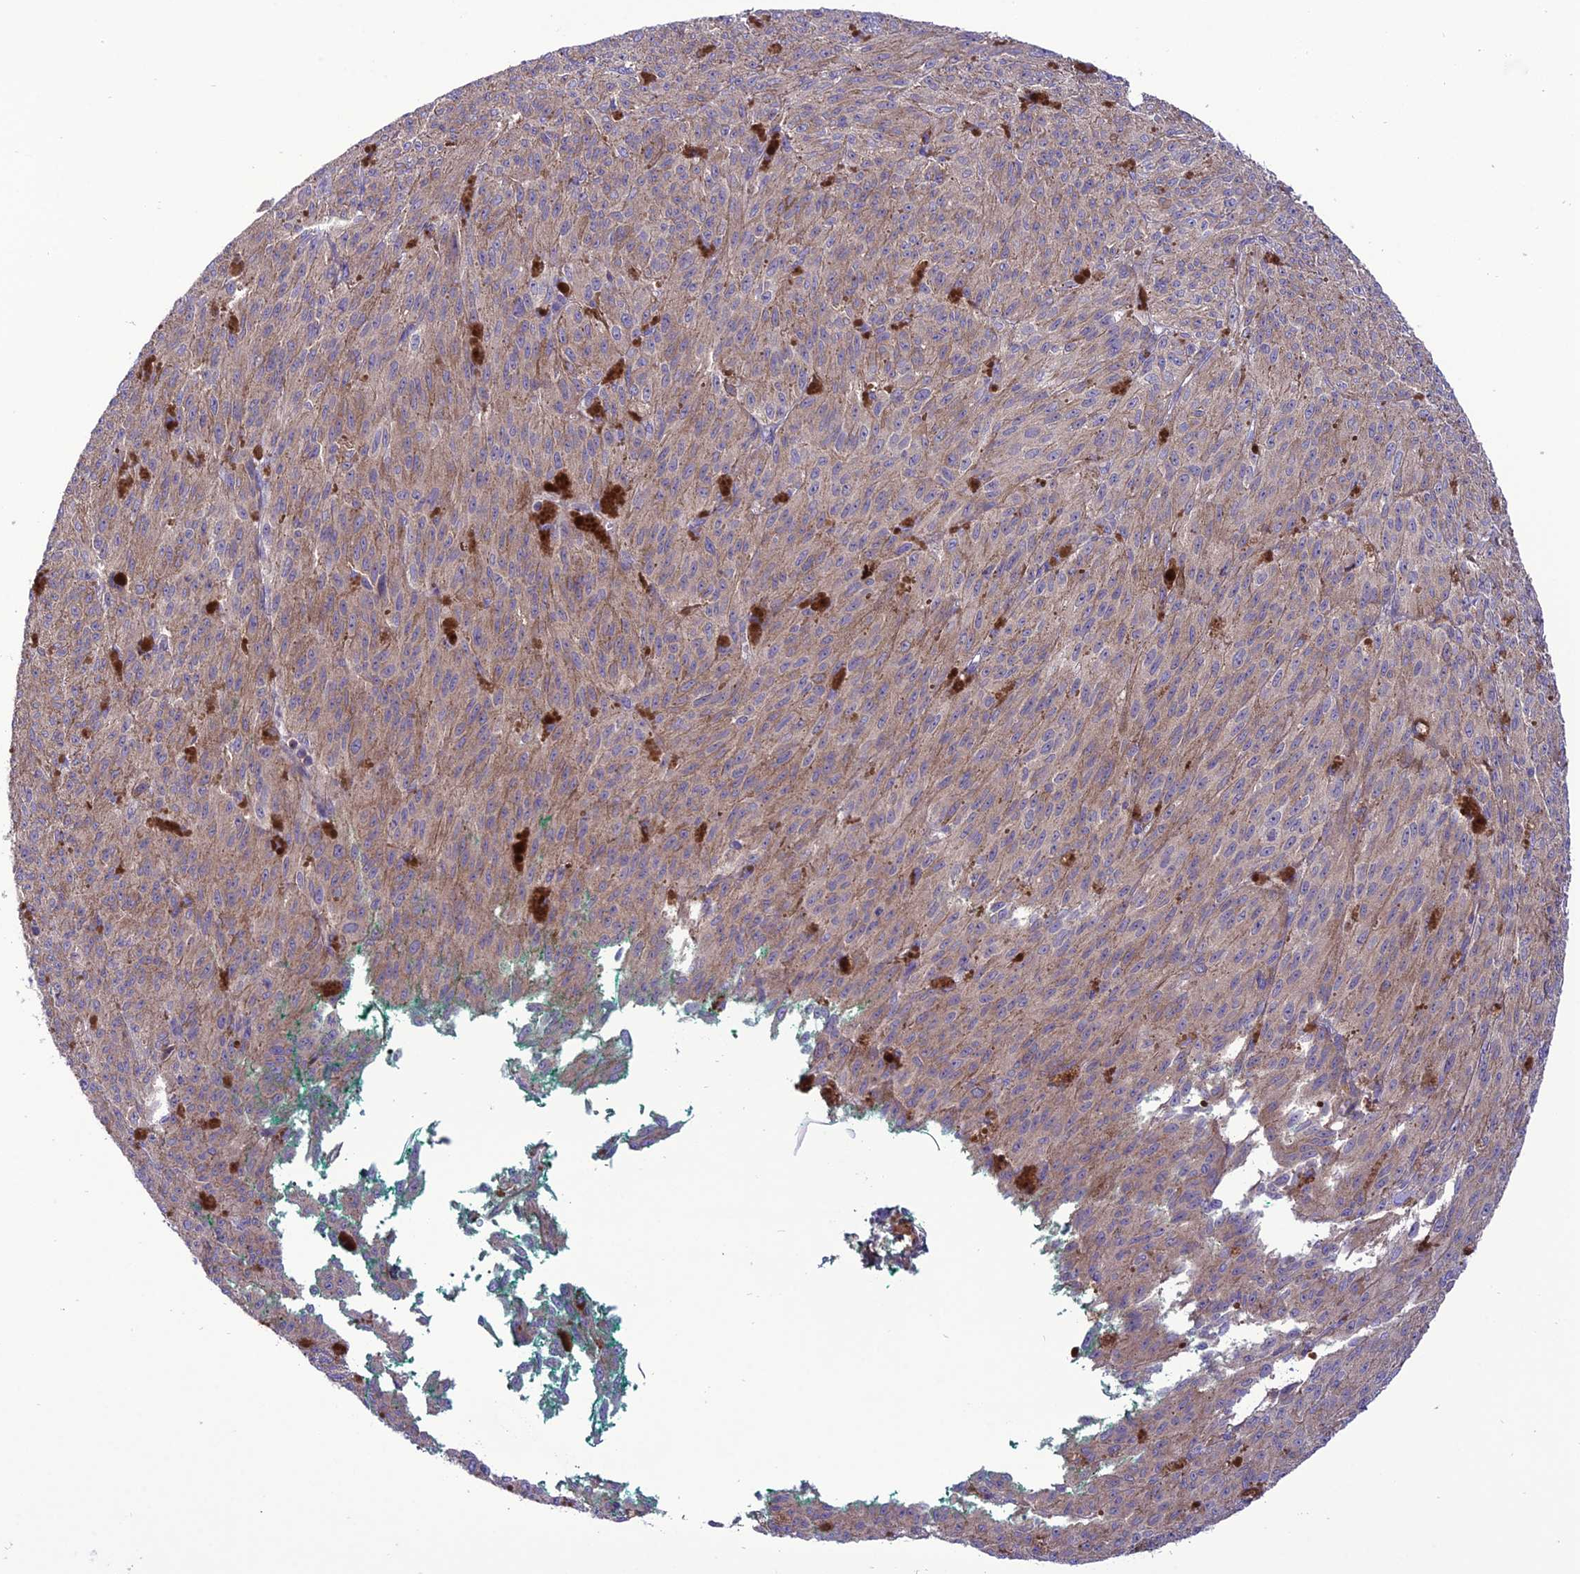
{"staining": {"intensity": "weak", "quantity": "25%-75%", "location": "cytoplasmic/membranous"}, "tissue": "melanoma", "cell_type": "Tumor cells", "image_type": "cancer", "snomed": [{"axis": "morphology", "description": "Malignant melanoma, NOS"}, {"axis": "topography", "description": "Skin"}], "caption": "Brown immunohistochemical staining in human malignant melanoma demonstrates weak cytoplasmic/membranous staining in approximately 25%-75% of tumor cells.", "gene": "PPIL3", "patient": {"sex": "female", "age": 52}}